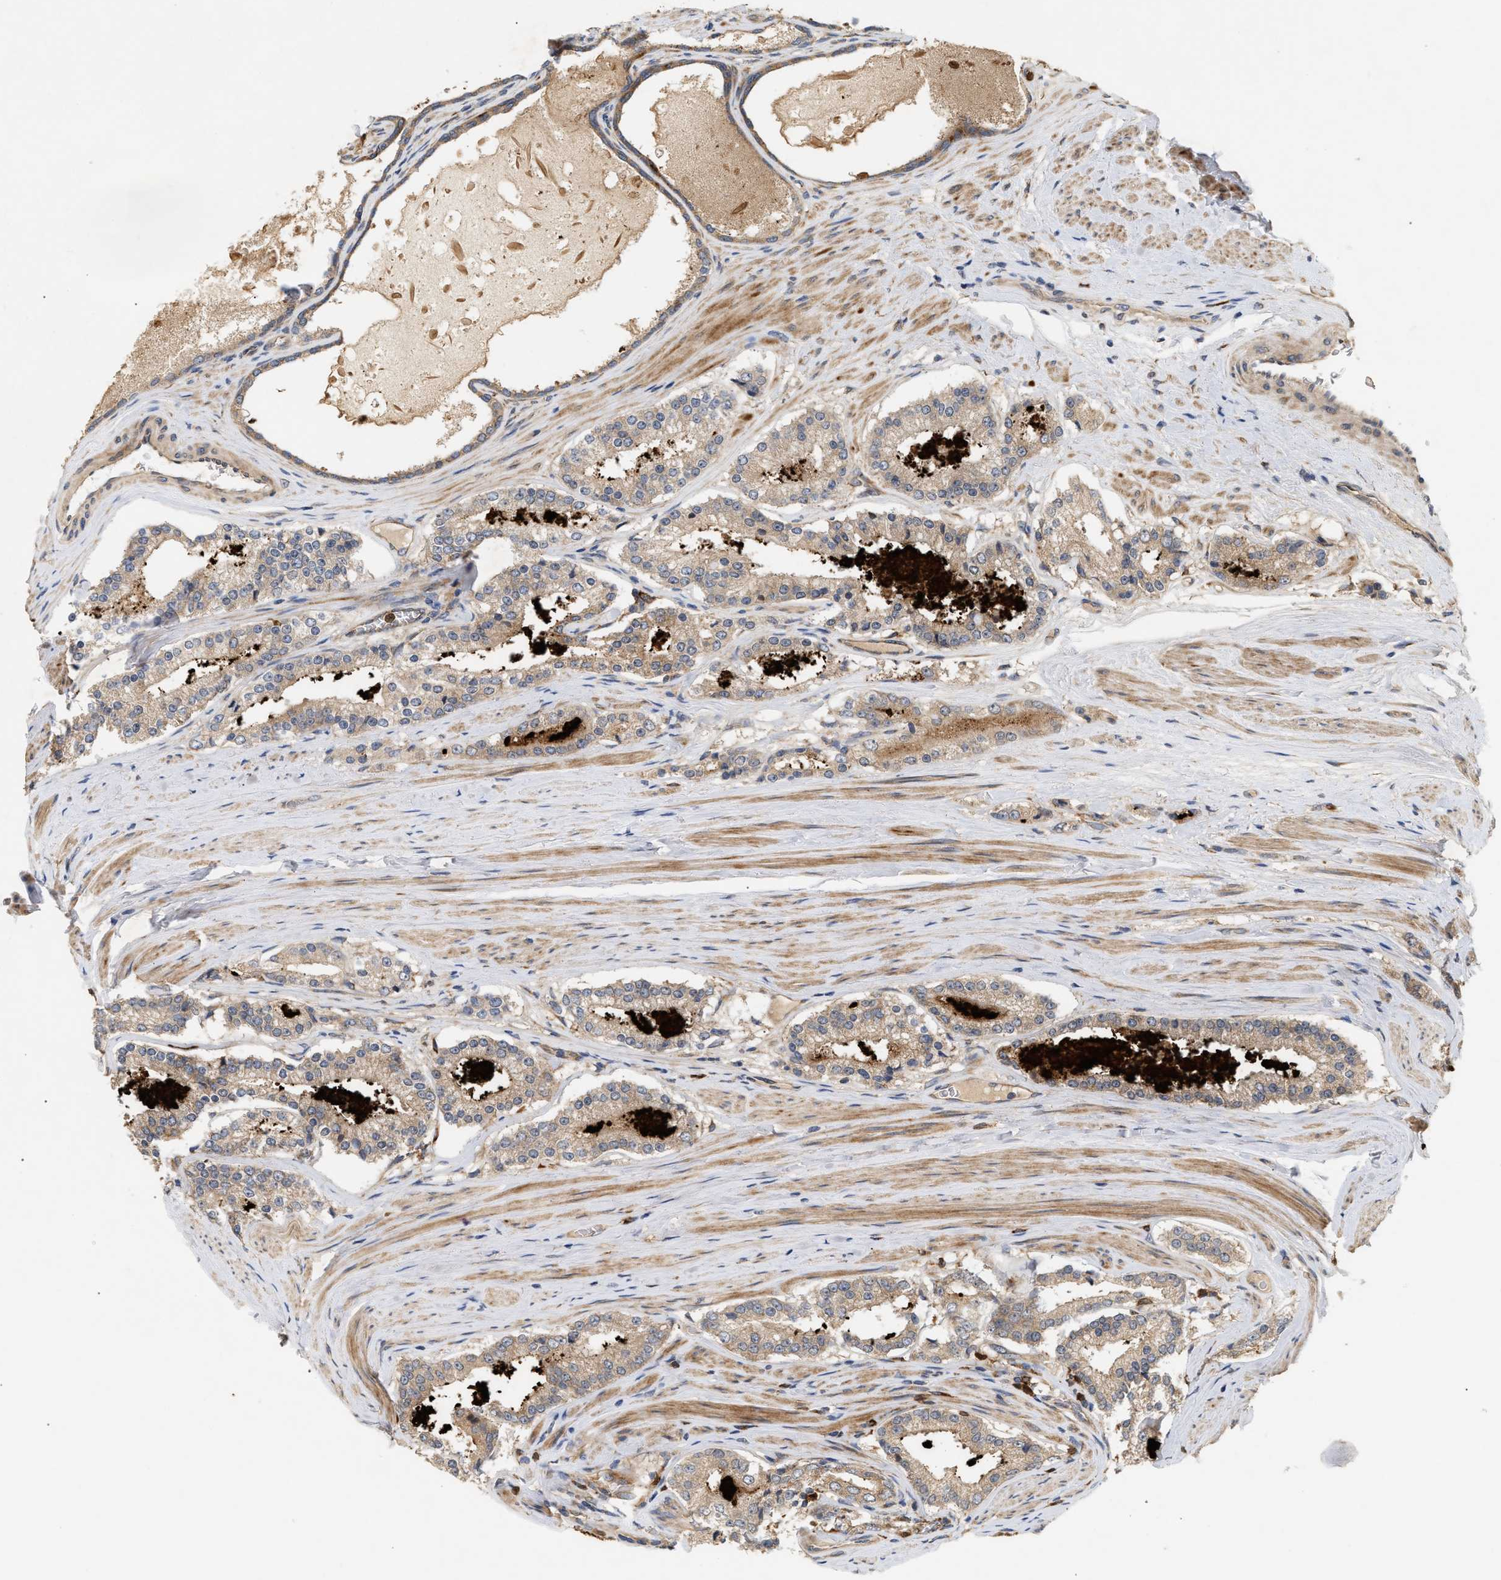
{"staining": {"intensity": "moderate", "quantity": ">75%", "location": "cytoplasmic/membranous"}, "tissue": "prostate cancer", "cell_type": "Tumor cells", "image_type": "cancer", "snomed": [{"axis": "morphology", "description": "Adenocarcinoma, Low grade"}, {"axis": "topography", "description": "Prostate"}], "caption": "A brown stain highlights moderate cytoplasmic/membranous staining of a protein in prostate adenocarcinoma (low-grade) tumor cells.", "gene": "PLCD1", "patient": {"sex": "male", "age": 63}}